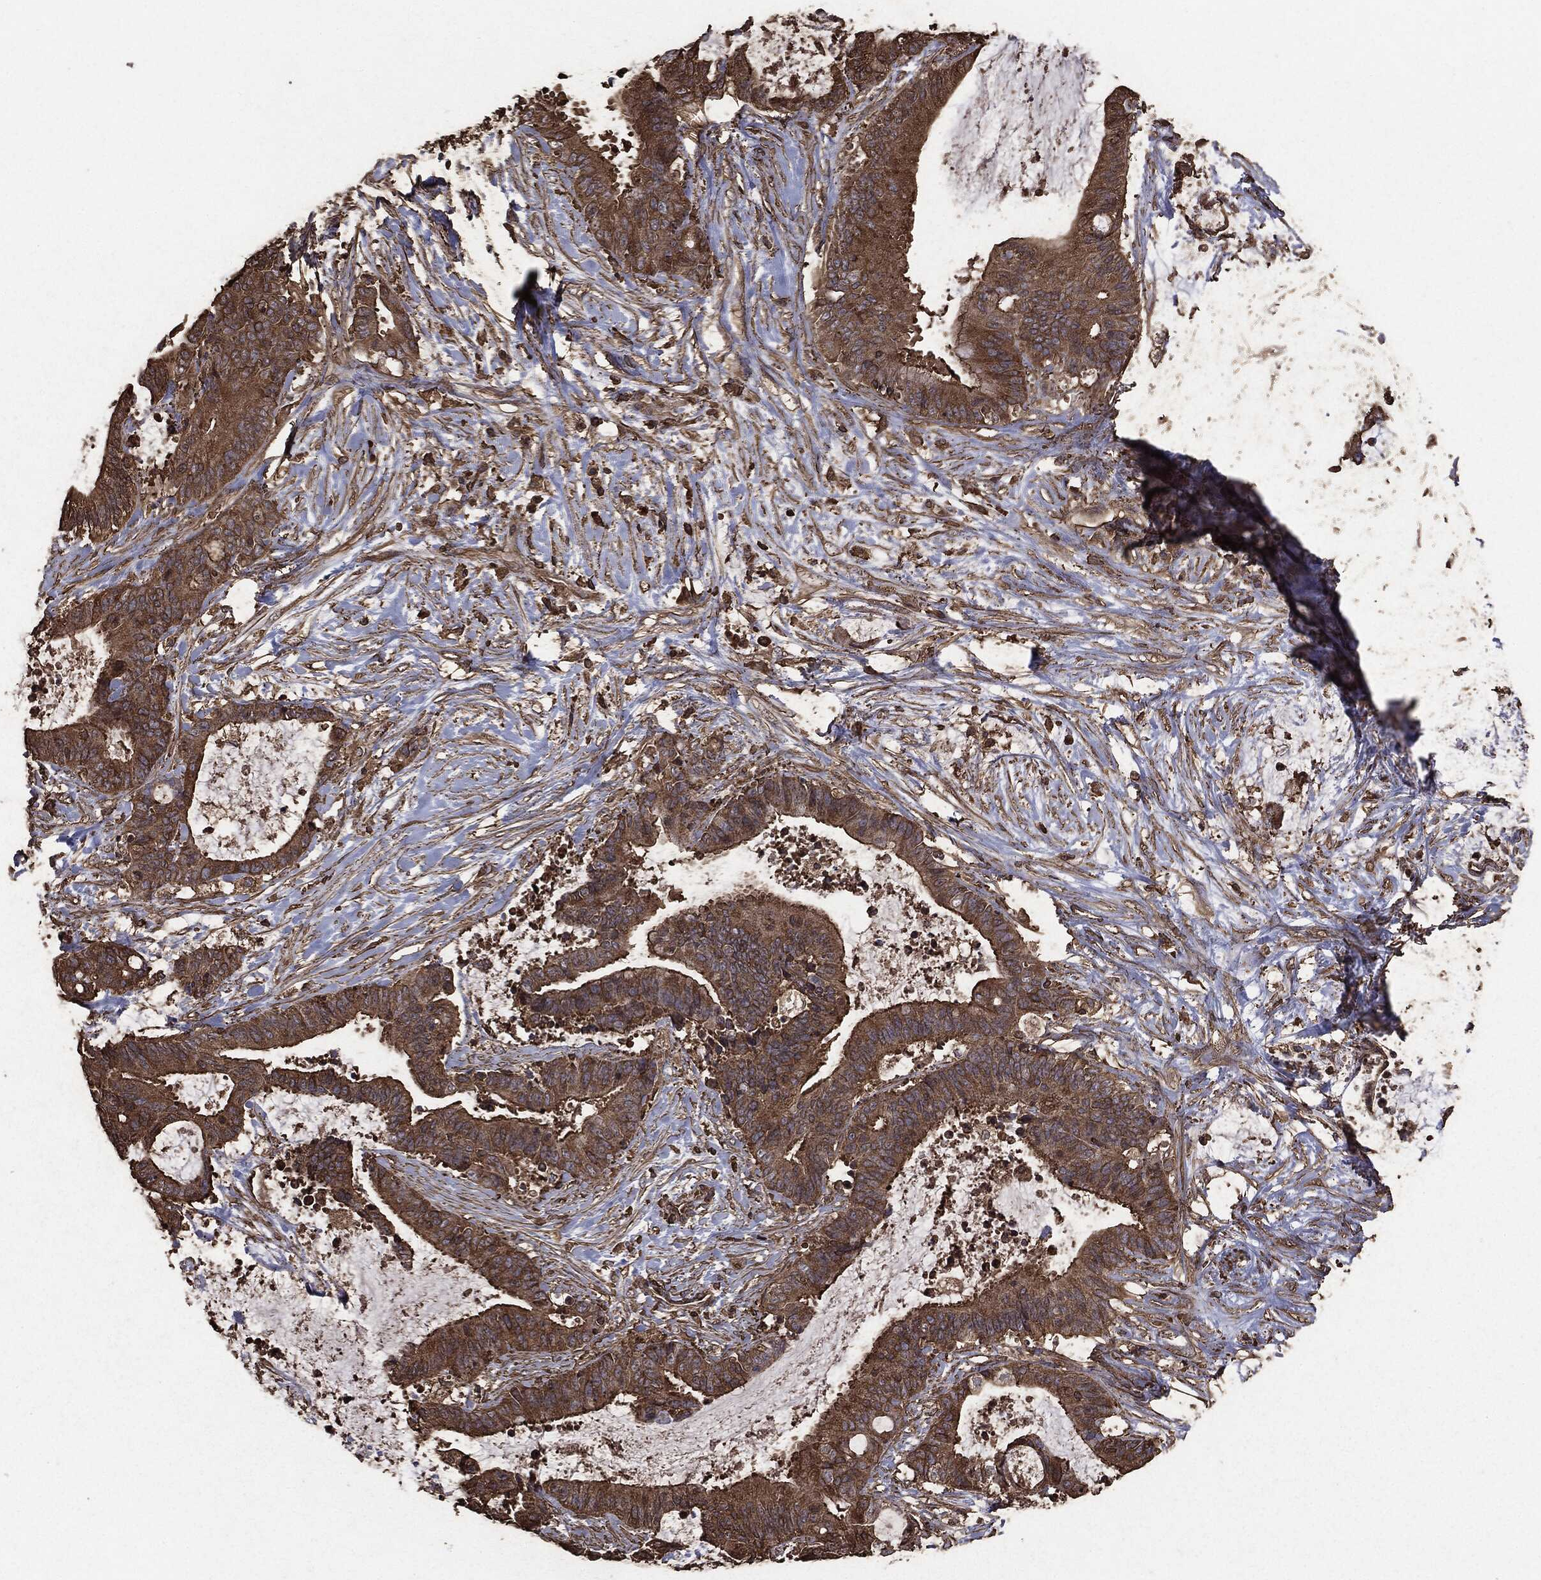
{"staining": {"intensity": "moderate", "quantity": ">75%", "location": "cytoplasmic/membranous"}, "tissue": "liver cancer", "cell_type": "Tumor cells", "image_type": "cancer", "snomed": [{"axis": "morphology", "description": "Cholangiocarcinoma"}, {"axis": "topography", "description": "Liver"}], "caption": "Immunohistochemistry (IHC) (DAB (3,3'-diaminobenzidine)) staining of liver cancer displays moderate cytoplasmic/membranous protein positivity in approximately >75% of tumor cells.", "gene": "MTOR", "patient": {"sex": "female", "age": 73}}